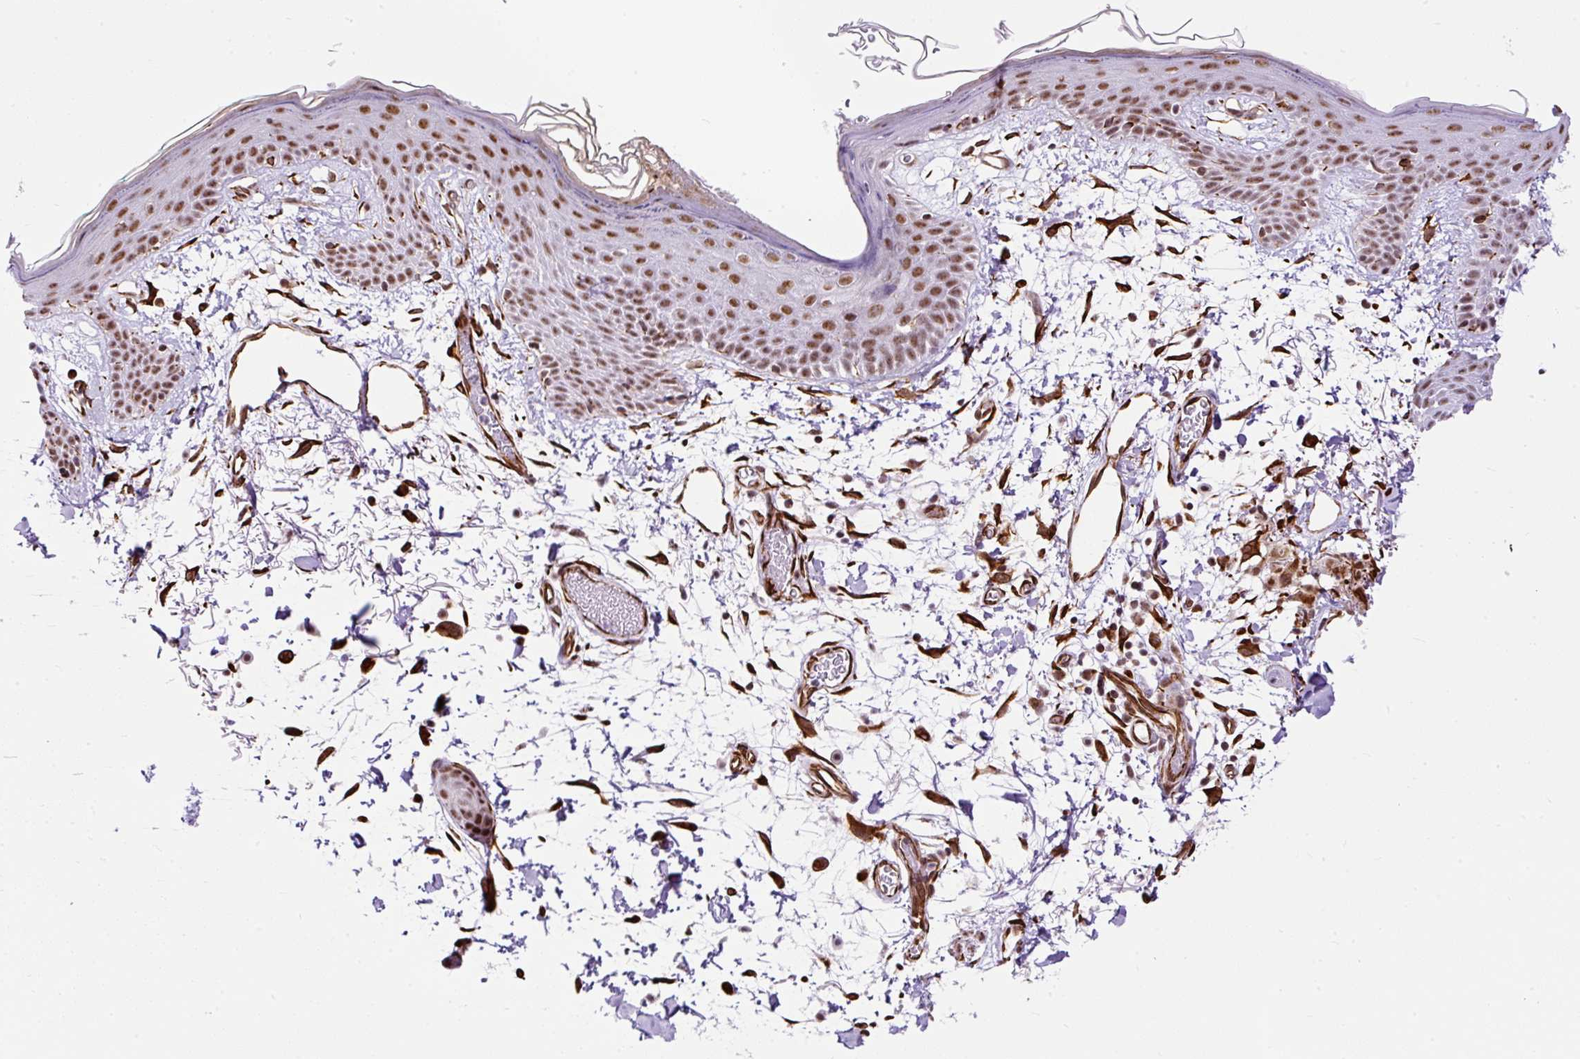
{"staining": {"intensity": "strong", "quantity": ">75%", "location": "cytoplasmic/membranous,nuclear"}, "tissue": "skin", "cell_type": "Fibroblasts", "image_type": "normal", "snomed": [{"axis": "morphology", "description": "Normal tissue, NOS"}, {"axis": "topography", "description": "Skin"}], "caption": "Skin stained with IHC shows strong cytoplasmic/membranous,nuclear staining in about >75% of fibroblasts. (DAB (3,3'-diaminobenzidine) IHC, brown staining for protein, blue staining for nuclei).", "gene": "FMC1", "patient": {"sex": "male", "age": 79}}